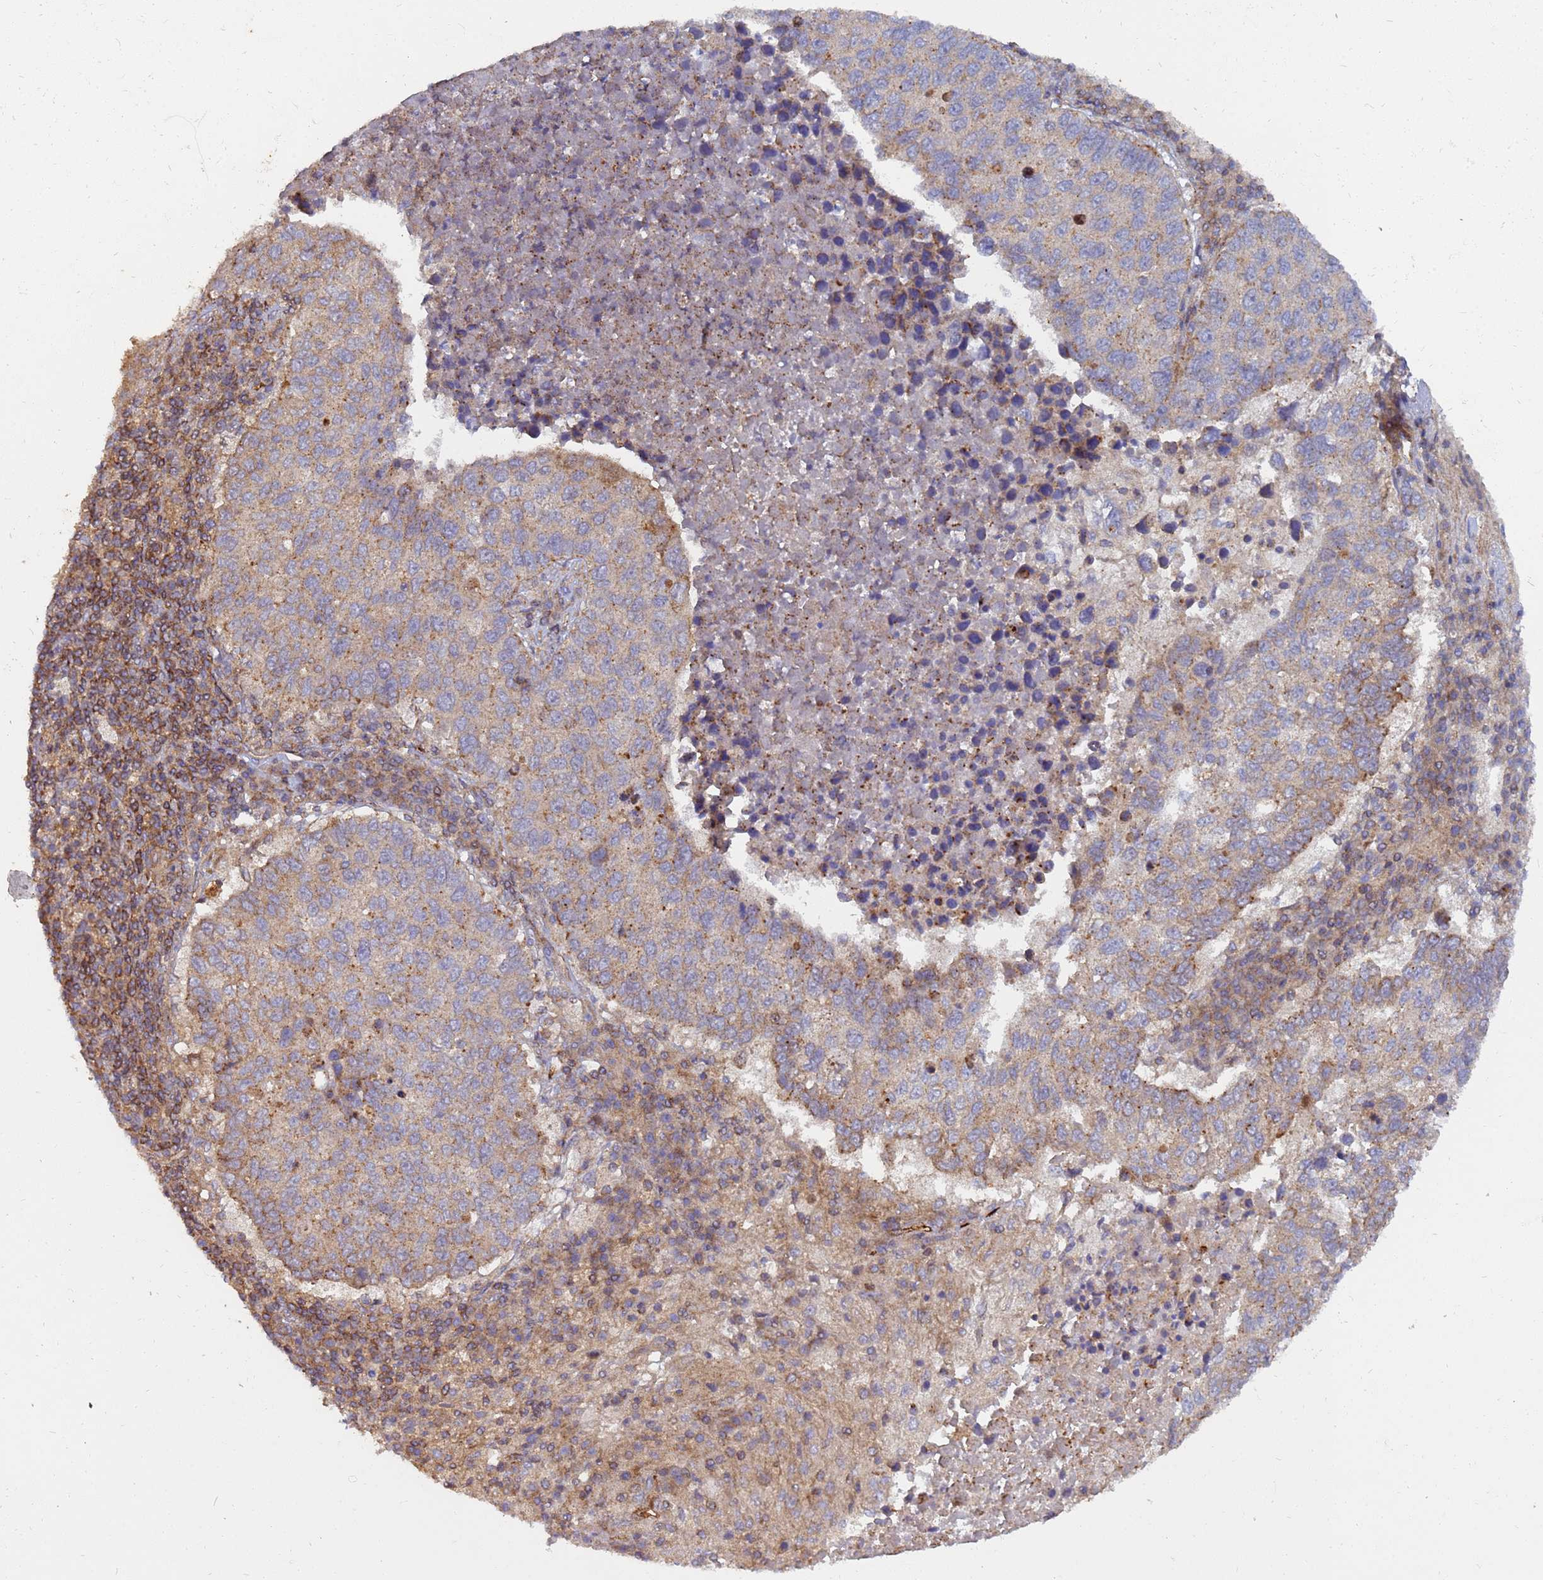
{"staining": {"intensity": "moderate", "quantity": "<25%", "location": "cytoplasmic/membranous"}, "tissue": "lung cancer", "cell_type": "Tumor cells", "image_type": "cancer", "snomed": [{"axis": "morphology", "description": "Squamous cell carcinoma, NOS"}, {"axis": "topography", "description": "Lung"}], "caption": "Lung cancer (squamous cell carcinoma) was stained to show a protein in brown. There is low levels of moderate cytoplasmic/membranous staining in about <25% of tumor cells.", "gene": "CDC34", "patient": {"sex": "male", "age": 73}}